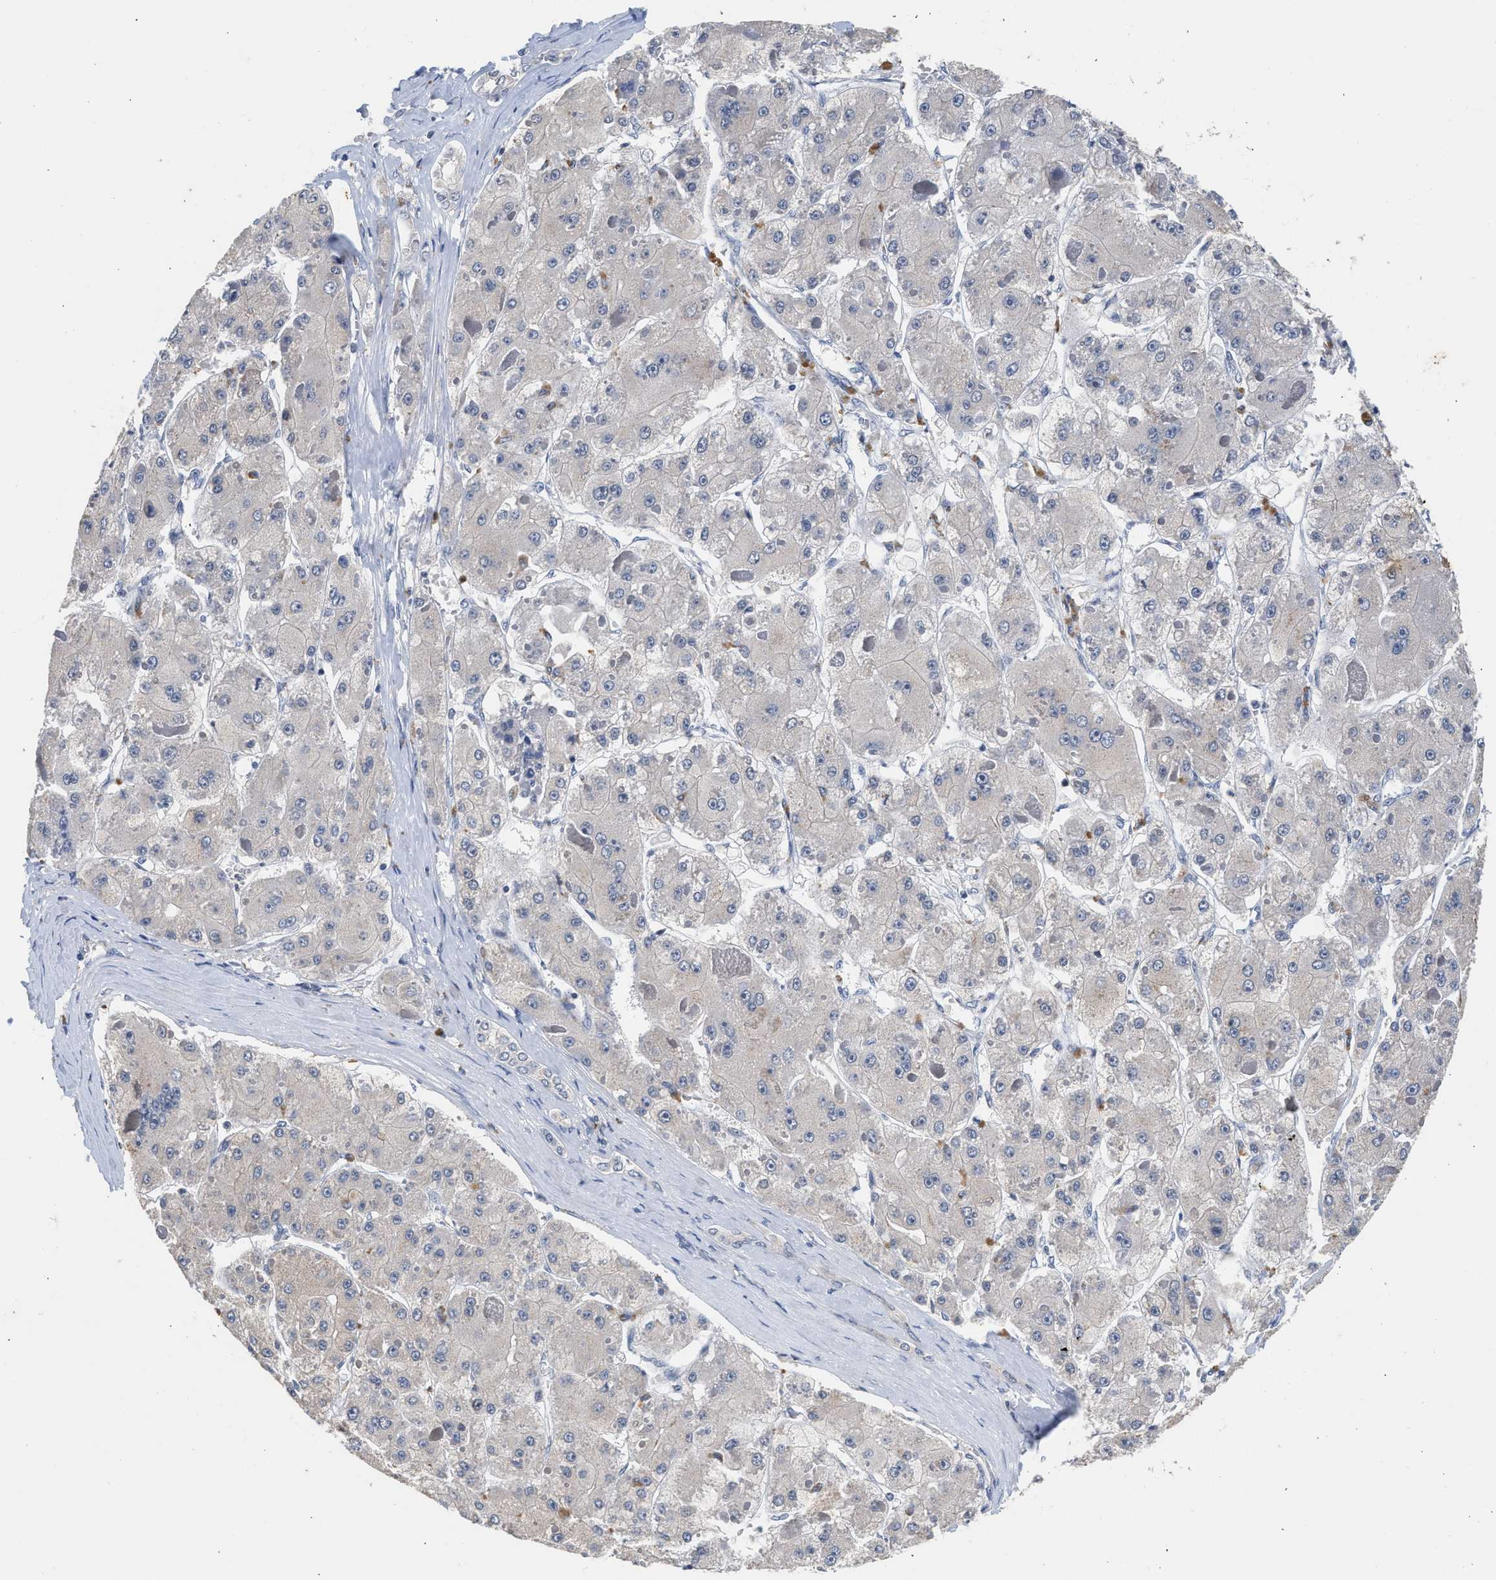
{"staining": {"intensity": "negative", "quantity": "none", "location": "none"}, "tissue": "liver cancer", "cell_type": "Tumor cells", "image_type": "cancer", "snomed": [{"axis": "morphology", "description": "Carcinoma, Hepatocellular, NOS"}, {"axis": "topography", "description": "Liver"}], "caption": "Immunohistochemistry photomicrograph of neoplastic tissue: liver cancer stained with DAB (3,3'-diaminobenzidine) shows no significant protein expression in tumor cells.", "gene": "CSF3R", "patient": {"sex": "female", "age": 73}}